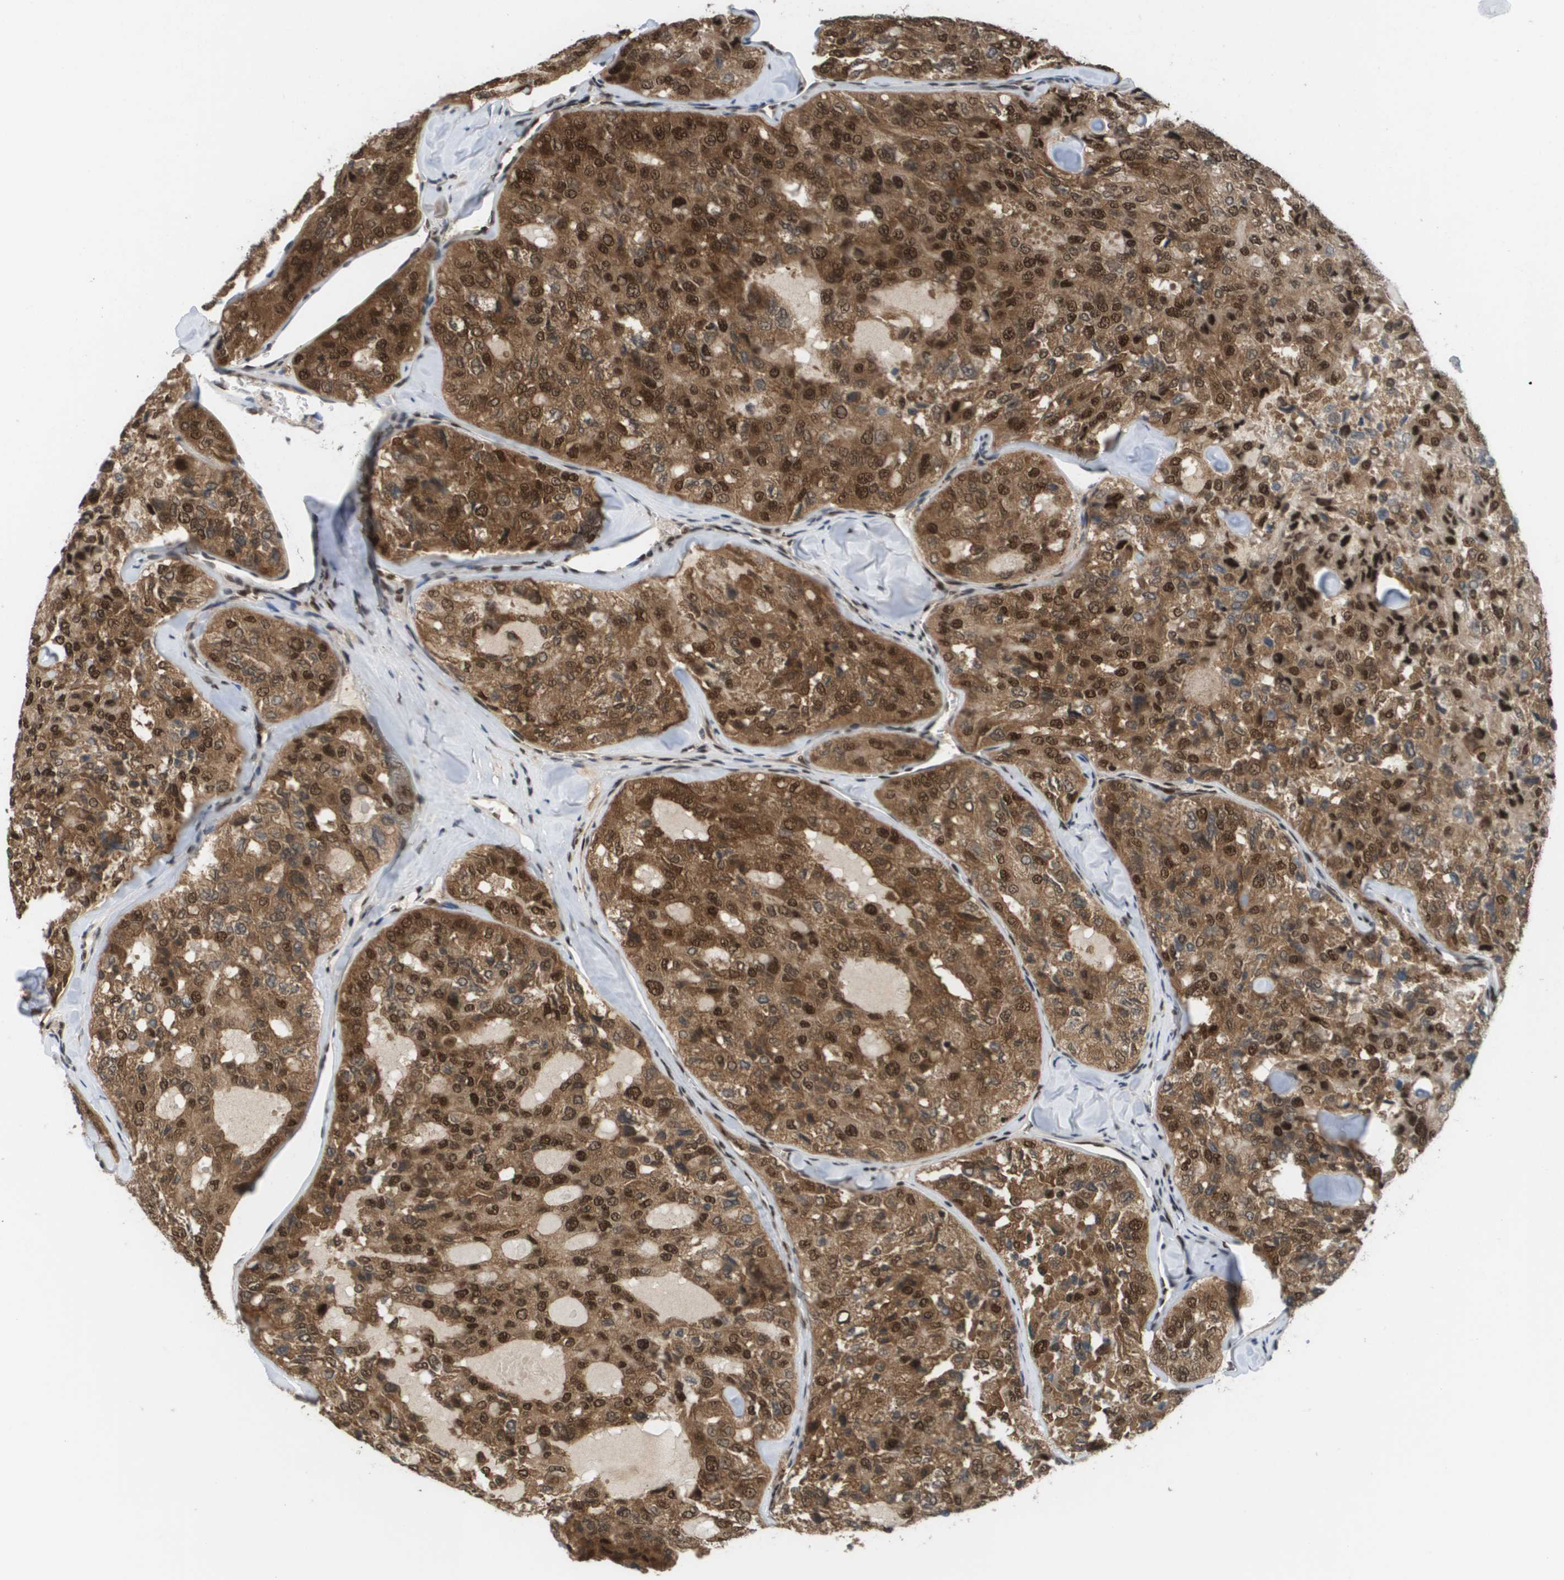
{"staining": {"intensity": "moderate", "quantity": ">75%", "location": "cytoplasmic/membranous,nuclear"}, "tissue": "thyroid cancer", "cell_type": "Tumor cells", "image_type": "cancer", "snomed": [{"axis": "morphology", "description": "Follicular adenoma carcinoma, NOS"}, {"axis": "topography", "description": "Thyroid gland"}], "caption": "IHC (DAB) staining of human thyroid cancer demonstrates moderate cytoplasmic/membranous and nuclear protein positivity in approximately >75% of tumor cells. The staining was performed using DAB (3,3'-diaminobenzidine) to visualize the protein expression in brown, while the nuclei were stained in blue with hematoxylin (Magnification: 20x).", "gene": "PRCC", "patient": {"sex": "male", "age": 75}}